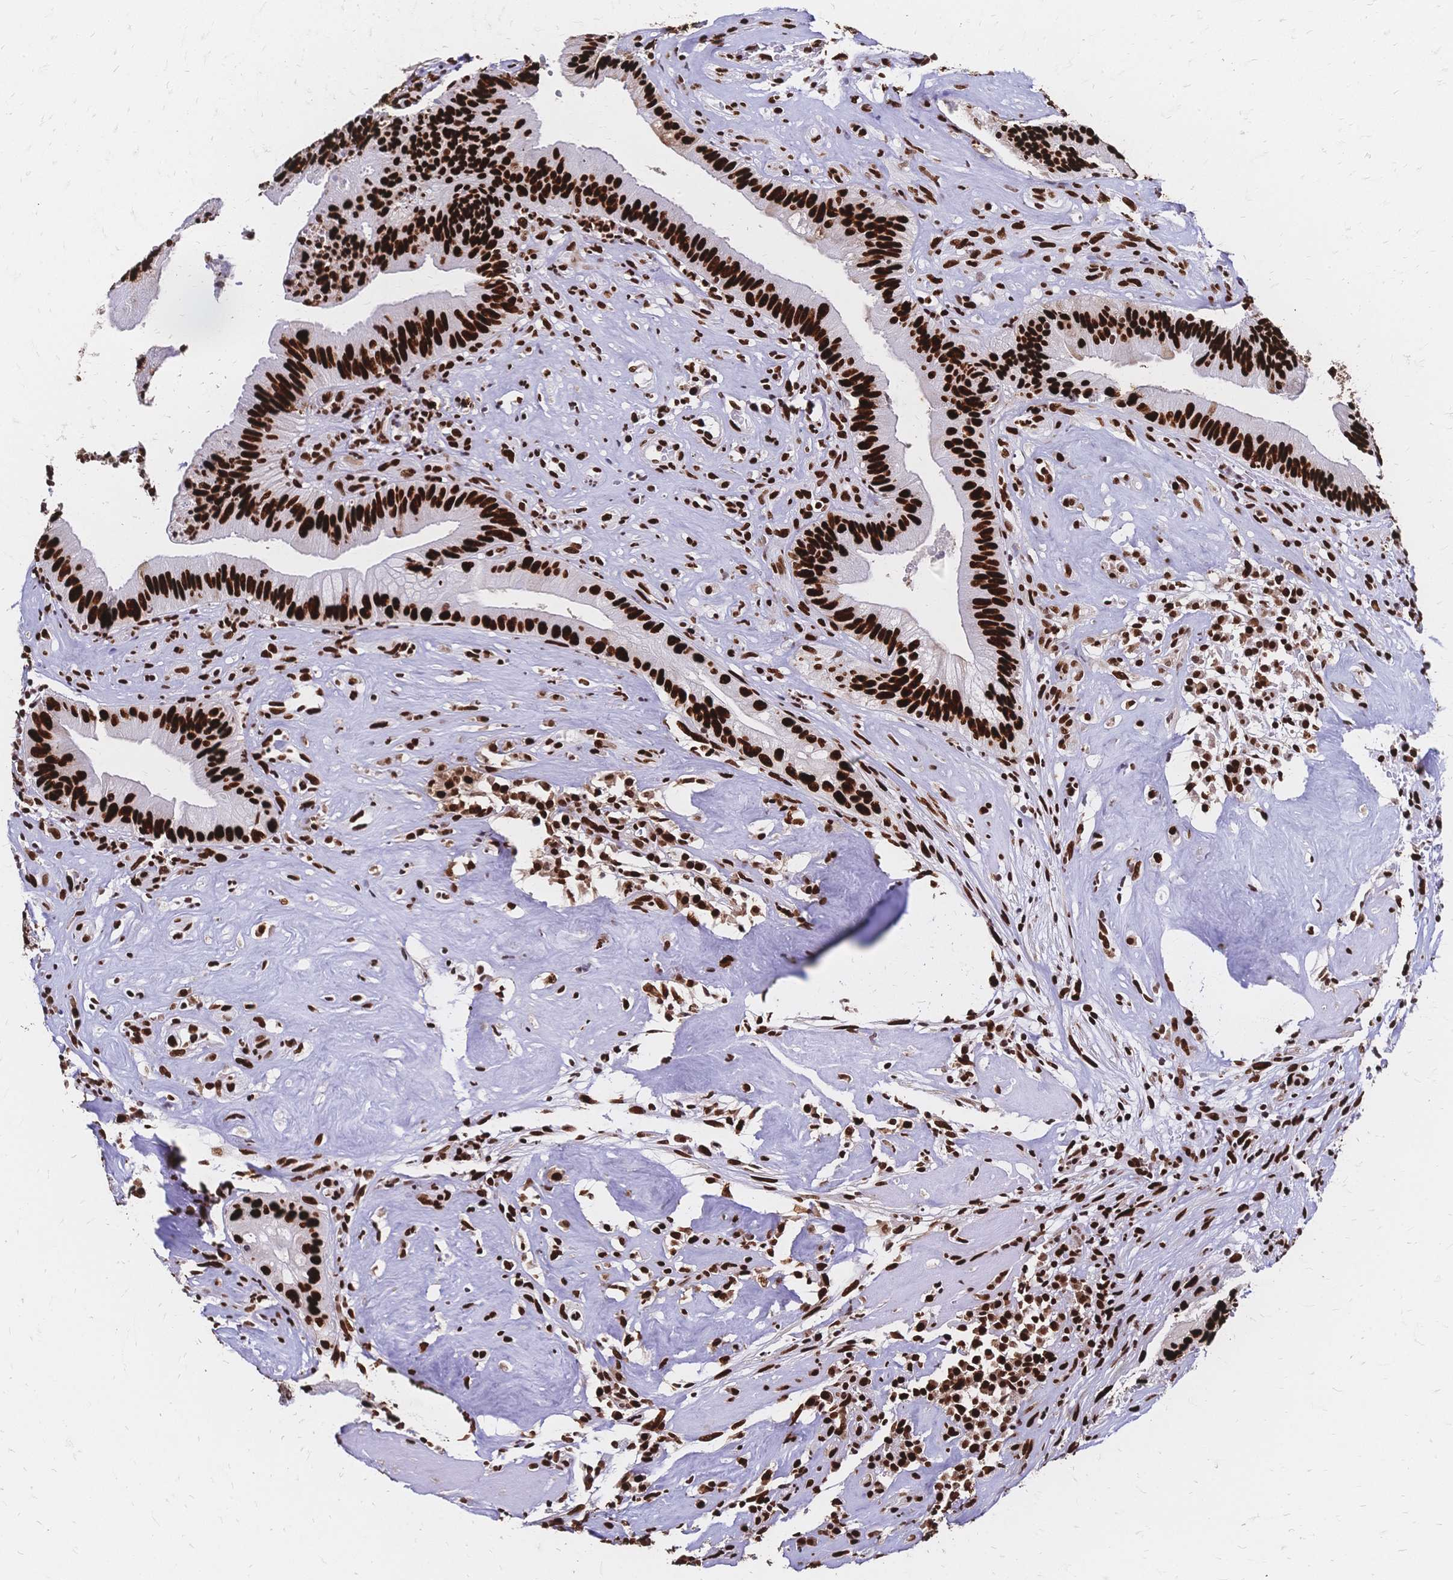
{"staining": {"intensity": "strong", "quantity": ">75%", "location": "nuclear"}, "tissue": "head and neck cancer", "cell_type": "Tumor cells", "image_type": "cancer", "snomed": [{"axis": "morphology", "description": "Adenocarcinoma, NOS"}, {"axis": "topography", "description": "Head-Neck"}], "caption": "Immunohistochemical staining of head and neck adenocarcinoma displays strong nuclear protein staining in about >75% of tumor cells. Nuclei are stained in blue.", "gene": "HDGF", "patient": {"sex": "male", "age": 44}}